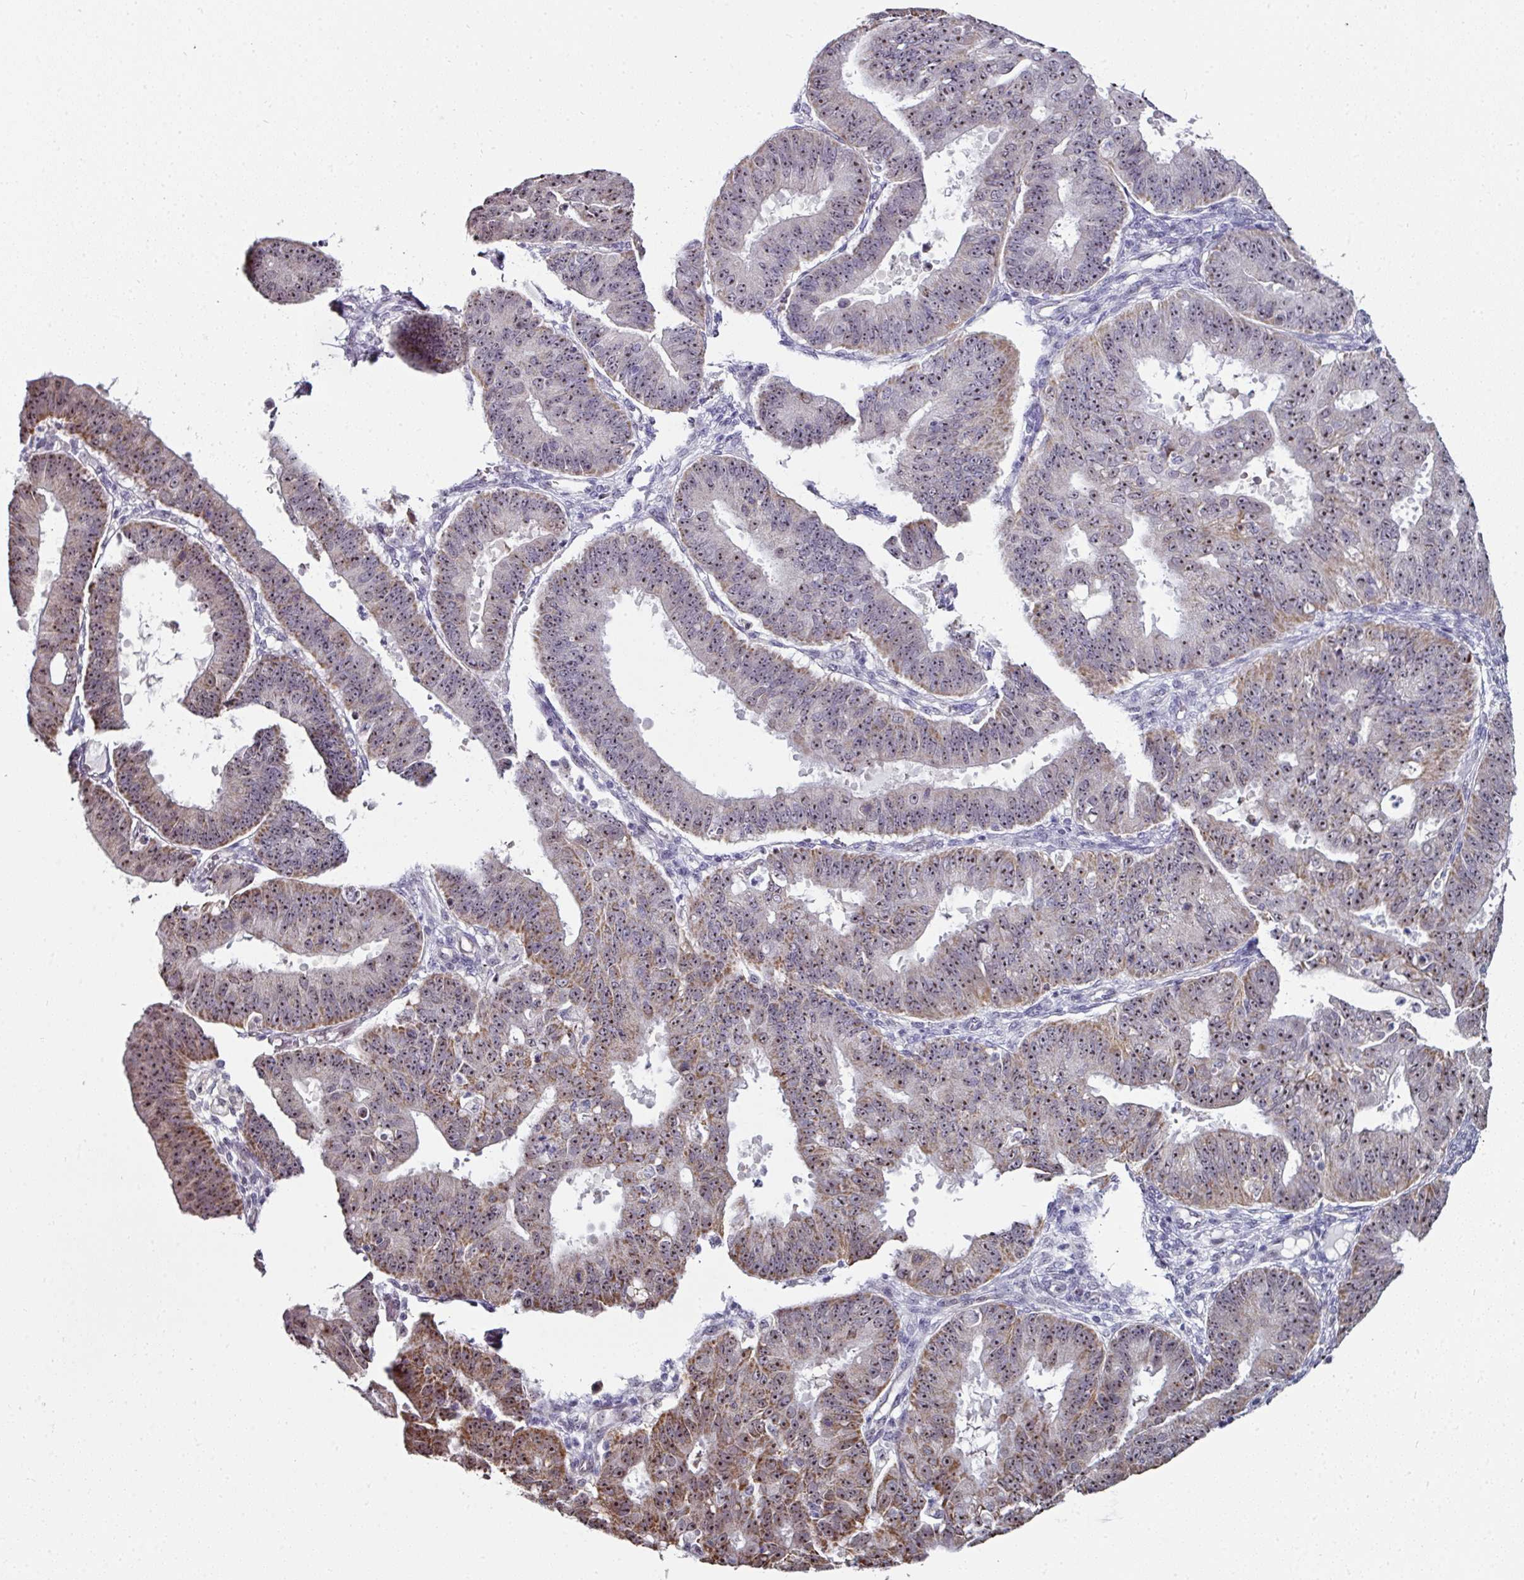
{"staining": {"intensity": "moderate", "quantity": ">75%", "location": "cytoplasmic/membranous,nuclear"}, "tissue": "ovarian cancer", "cell_type": "Tumor cells", "image_type": "cancer", "snomed": [{"axis": "morphology", "description": "Carcinoma, endometroid"}, {"axis": "topography", "description": "Appendix"}, {"axis": "topography", "description": "Ovary"}], "caption": "High-power microscopy captured an immunohistochemistry photomicrograph of endometroid carcinoma (ovarian), revealing moderate cytoplasmic/membranous and nuclear positivity in about >75% of tumor cells.", "gene": "NACC2", "patient": {"sex": "female", "age": 42}}